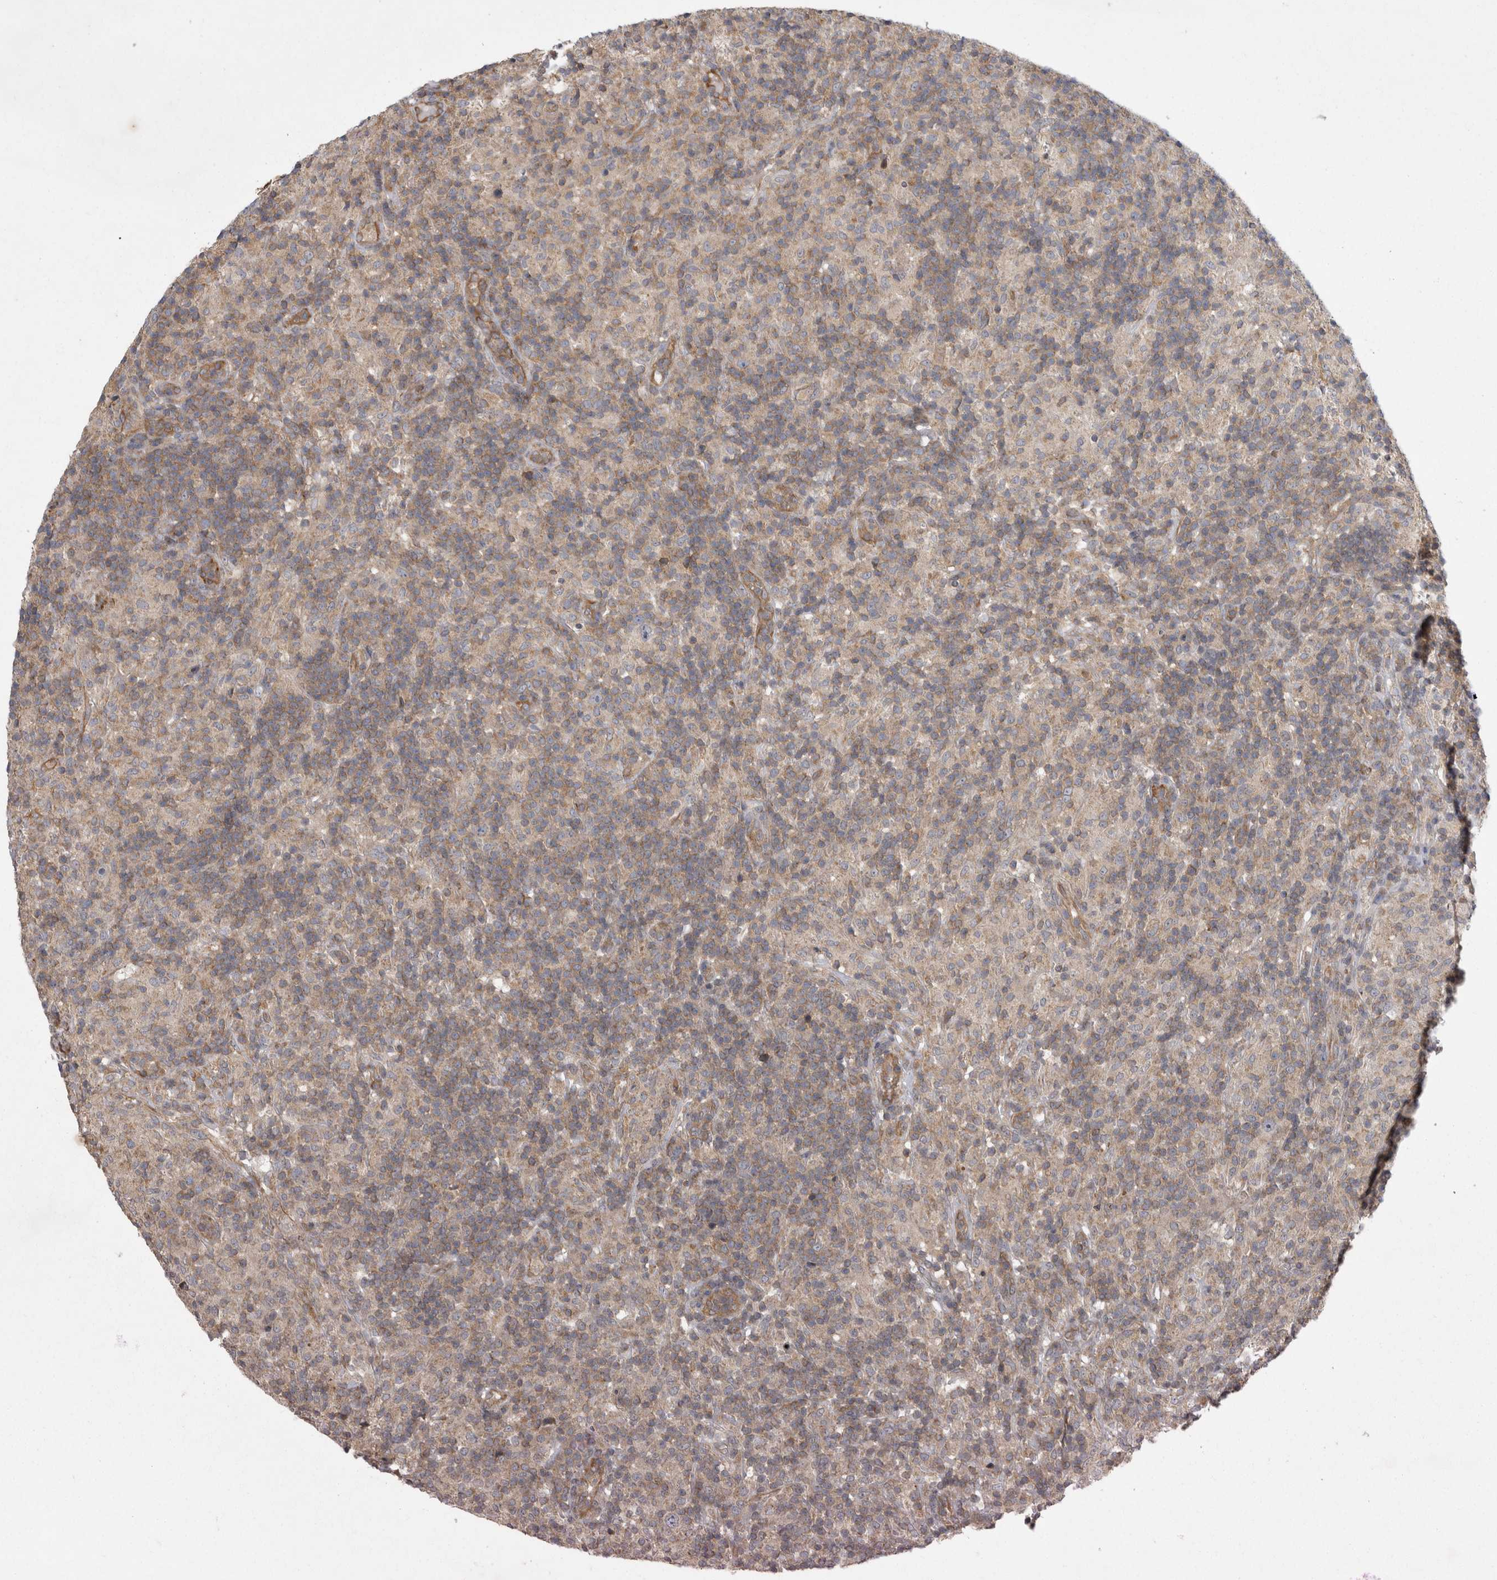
{"staining": {"intensity": "negative", "quantity": "none", "location": "none"}, "tissue": "lymphoma", "cell_type": "Tumor cells", "image_type": "cancer", "snomed": [{"axis": "morphology", "description": "Hodgkin's disease, NOS"}, {"axis": "topography", "description": "Lymph node"}], "caption": "Image shows no significant protein positivity in tumor cells of lymphoma.", "gene": "TSPOAP1", "patient": {"sex": "male", "age": 70}}